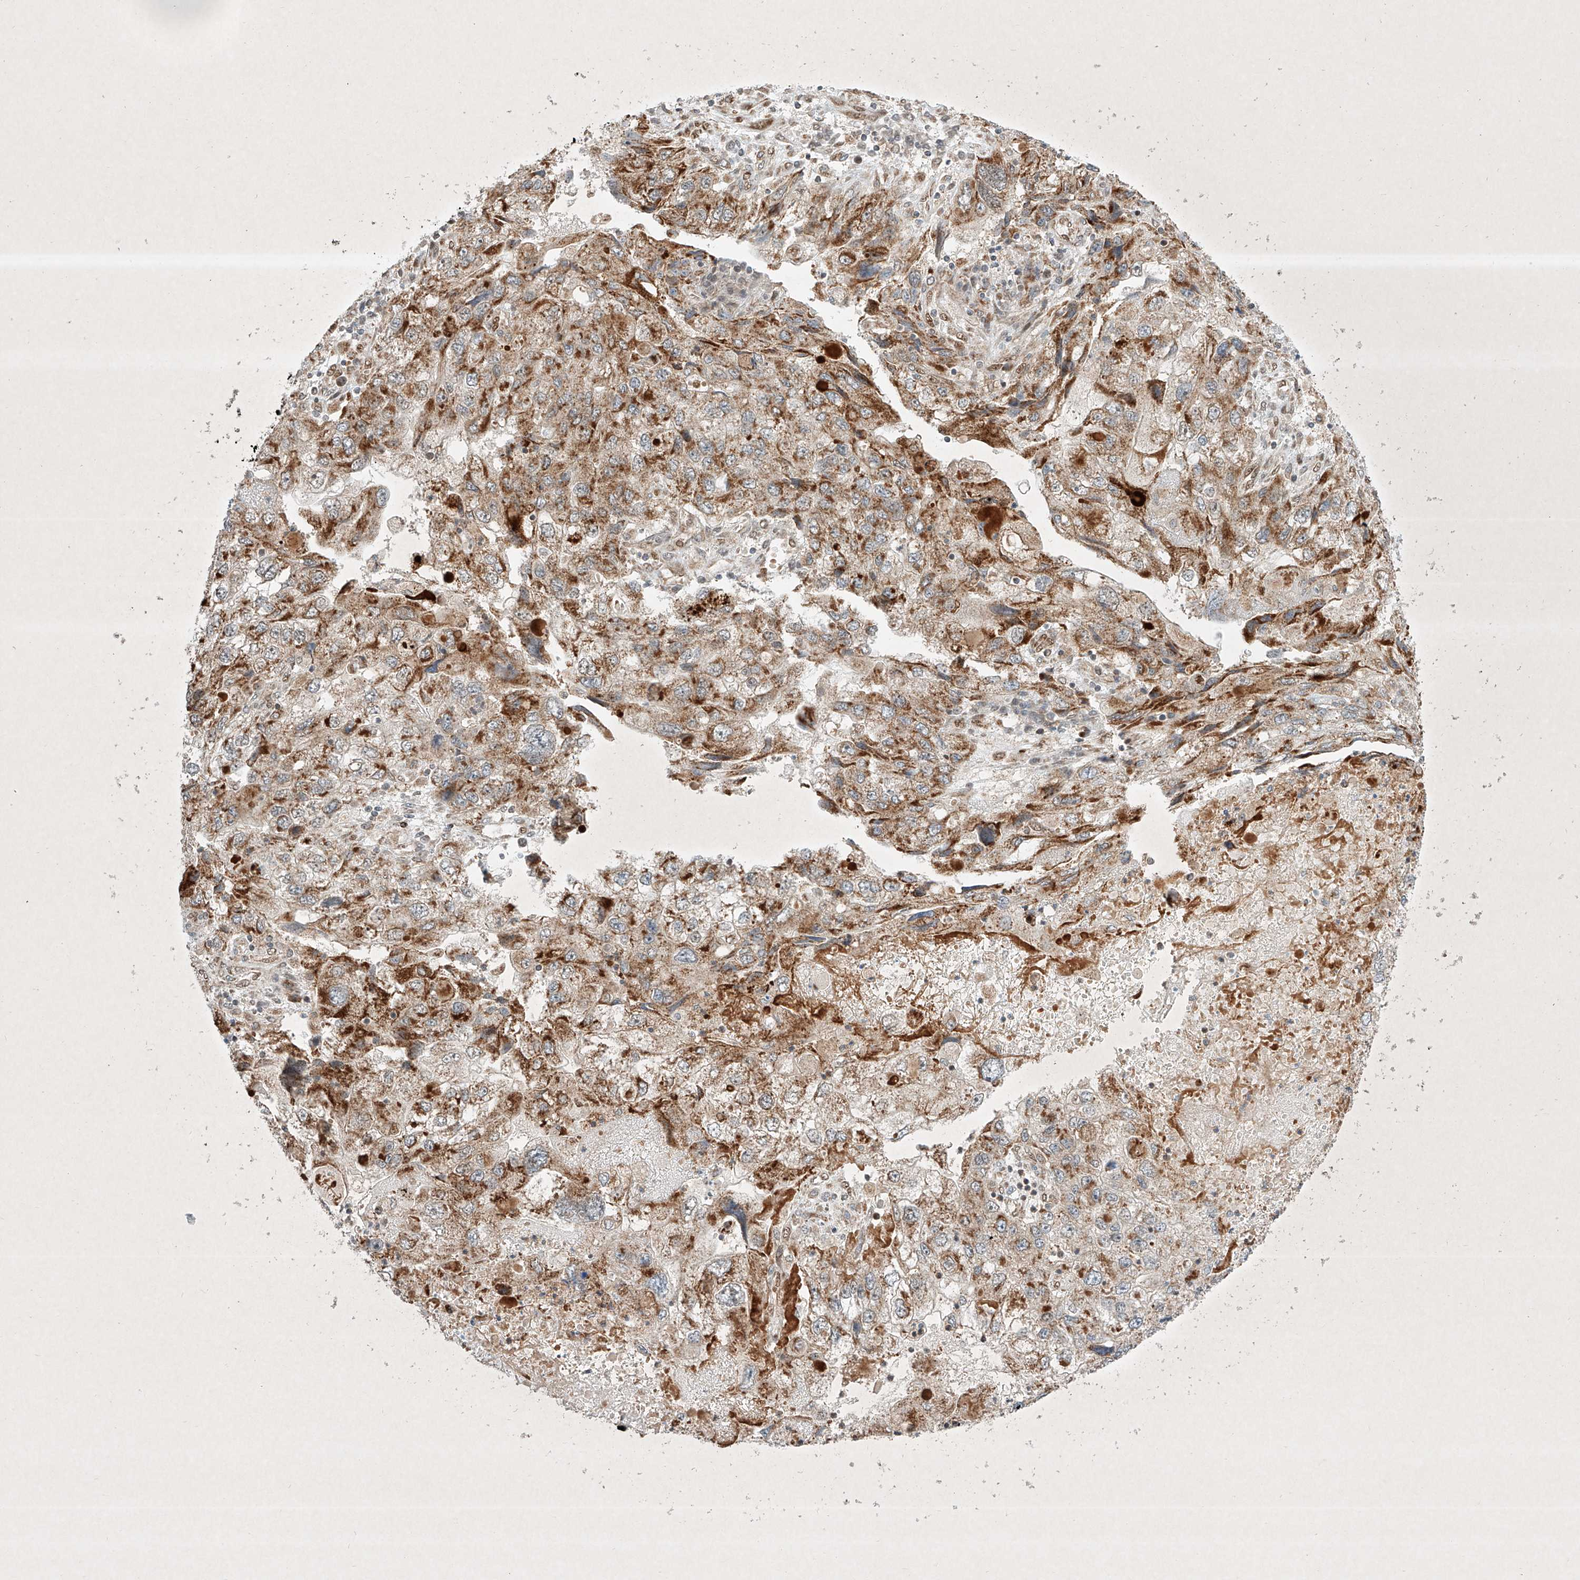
{"staining": {"intensity": "moderate", "quantity": ">75%", "location": "cytoplasmic/membranous"}, "tissue": "endometrial cancer", "cell_type": "Tumor cells", "image_type": "cancer", "snomed": [{"axis": "morphology", "description": "Adenocarcinoma, NOS"}, {"axis": "topography", "description": "Endometrium"}], "caption": "Immunohistochemical staining of endometrial cancer (adenocarcinoma) shows medium levels of moderate cytoplasmic/membranous expression in approximately >75% of tumor cells. The protein of interest is shown in brown color, while the nuclei are stained blue.", "gene": "EPG5", "patient": {"sex": "female", "age": 49}}